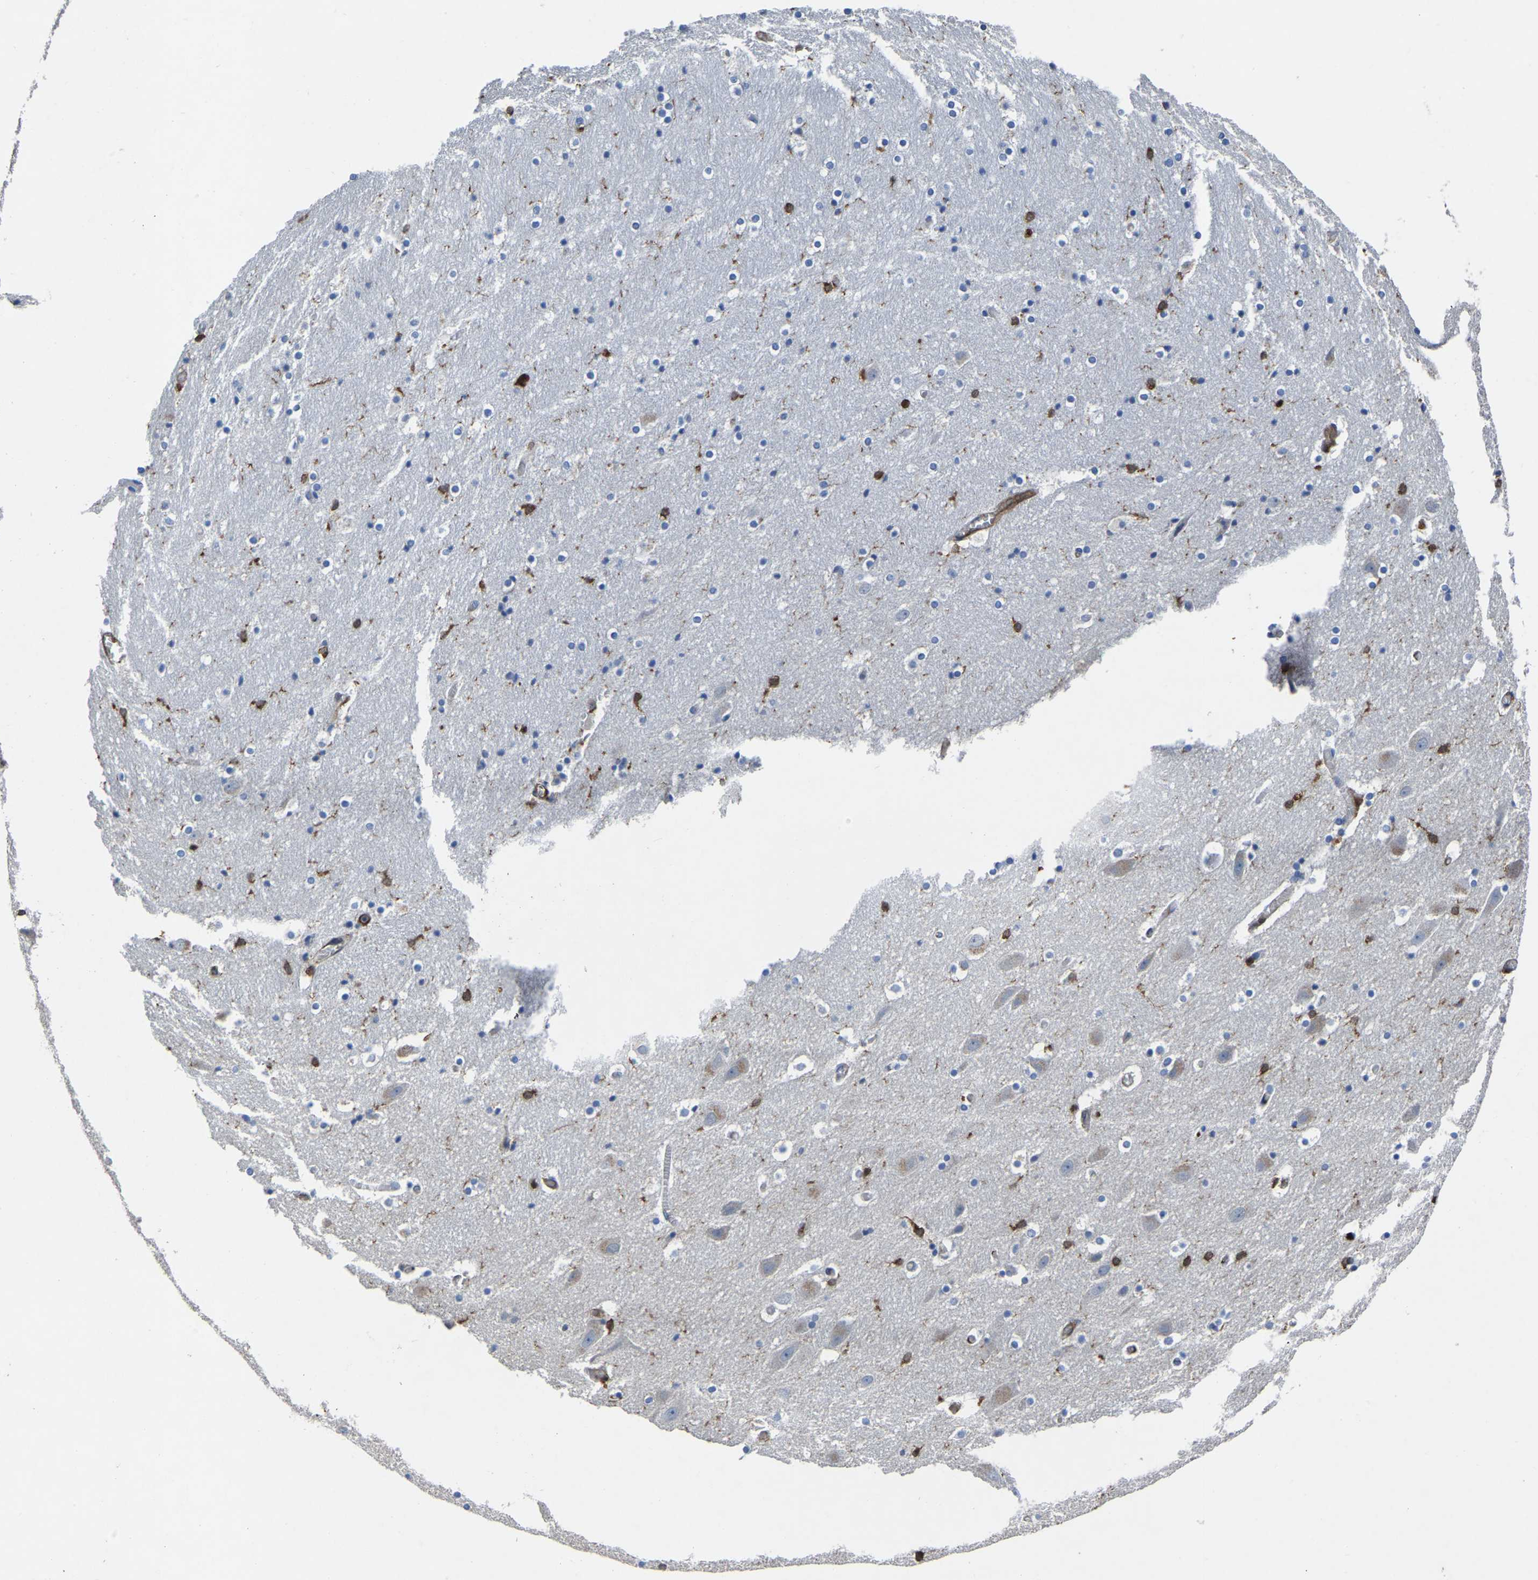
{"staining": {"intensity": "moderate", "quantity": "<25%", "location": "cytoplasmic/membranous"}, "tissue": "hippocampus", "cell_type": "Glial cells", "image_type": "normal", "snomed": [{"axis": "morphology", "description": "Normal tissue, NOS"}, {"axis": "topography", "description": "Hippocampus"}], "caption": "Hippocampus stained with a brown dye demonstrates moderate cytoplasmic/membranous positive positivity in approximately <25% of glial cells.", "gene": "ATG2B", "patient": {"sex": "male", "age": 45}}